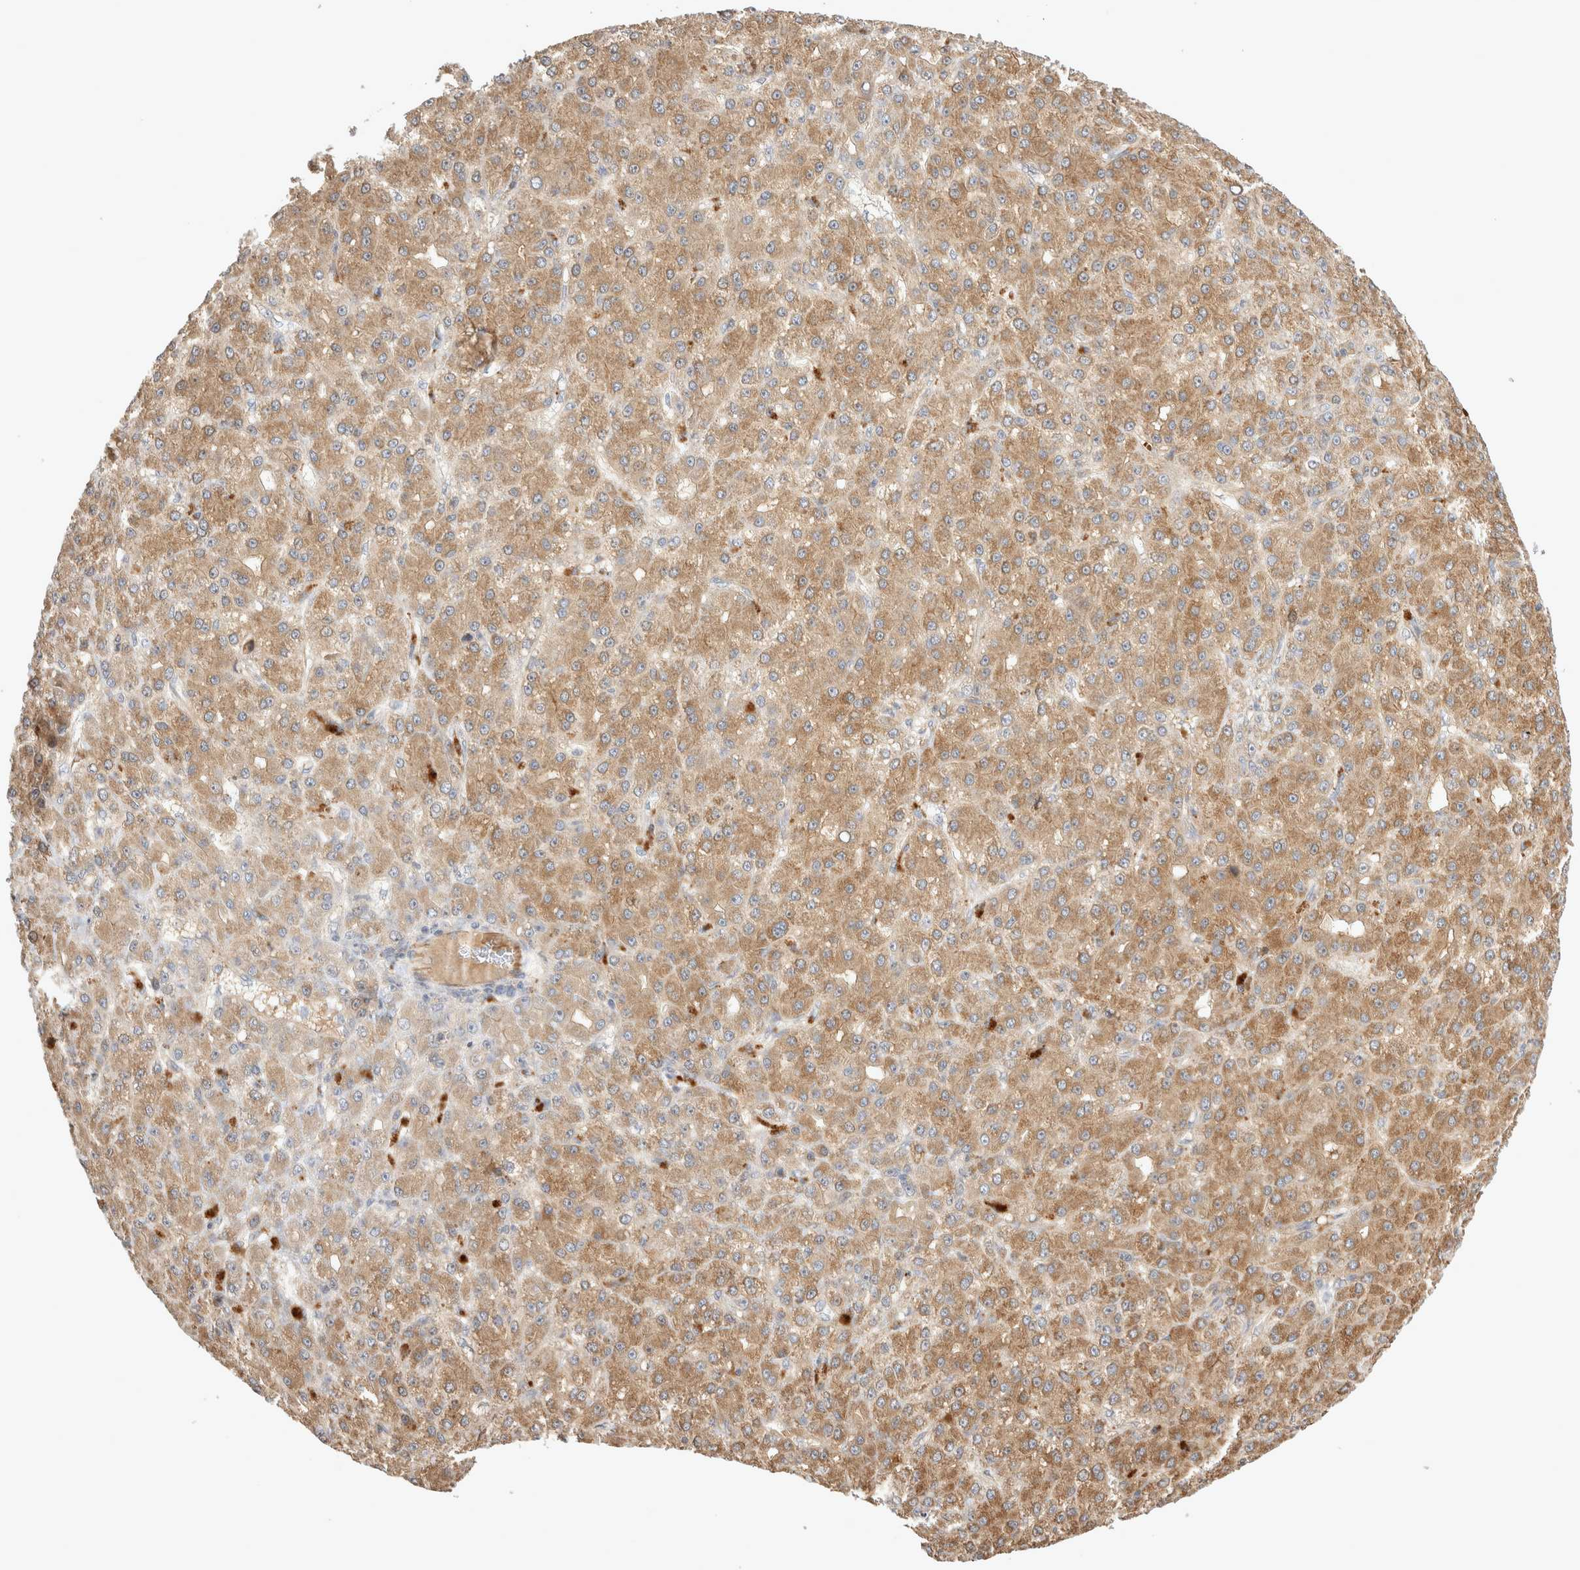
{"staining": {"intensity": "moderate", "quantity": ">75%", "location": "cytoplasmic/membranous"}, "tissue": "liver cancer", "cell_type": "Tumor cells", "image_type": "cancer", "snomed": [{"axis": "morphology", "description": "Carcinoma, Hepatocellular, NOS"}, {"axis": "topography", "description": "Liver"}], "caption": "About >75% of tumor cells in liver hepatocellular carcinoma demonstrate moderate cytoplasmic/membranous protein staining as visualized by brown immunohistochemical staining.", "gene": "NMU", "patient": {"sex": "male", "age": 67}}